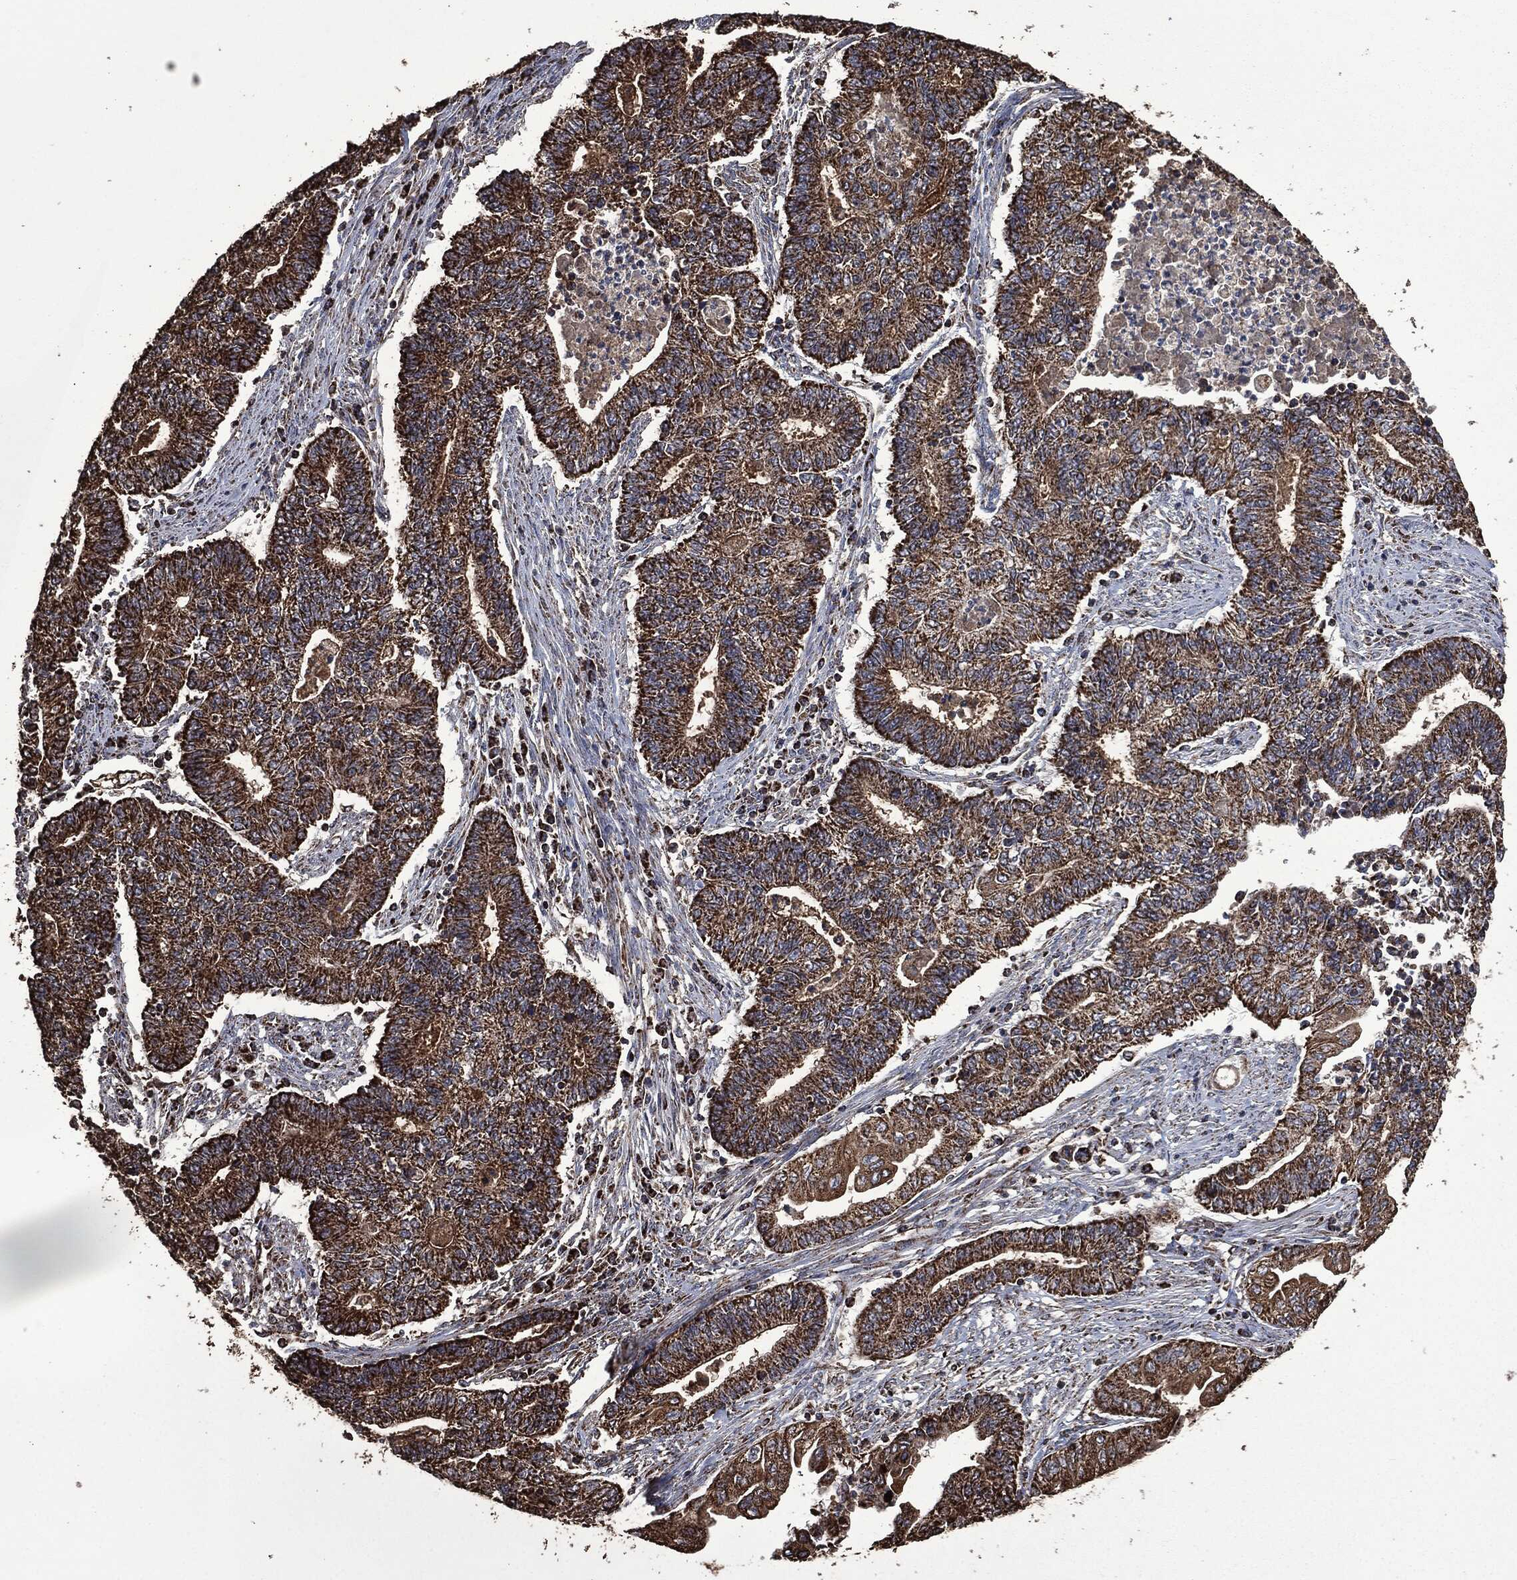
{"staining": {"intensity": "strong", "quantity": ">75%", "location": "cytoplasmic/membranous"}, "tissue": "endometrial cancer", "cell_type": "Tumor cells", "image_type": "cancer", "snomed": [{"axis": "morphology", "description": "Adenocarcinoma, NOS"}, {"axis": "topography", "description": "Uterus"}, {"axis": "topography", "description": "Endometrium"}], "caption": "IHC image of neoplastic tissue: human endometrial cancer stained using immunohistochemistry displays high levels of strong protein expression localized specifically in the cytoplasmic/membranous of tumor cells, appearing as a cytoplasmic/membranous brown color.", "gene": "LIG3", "patient": {"sex": "female", "age": 54}}